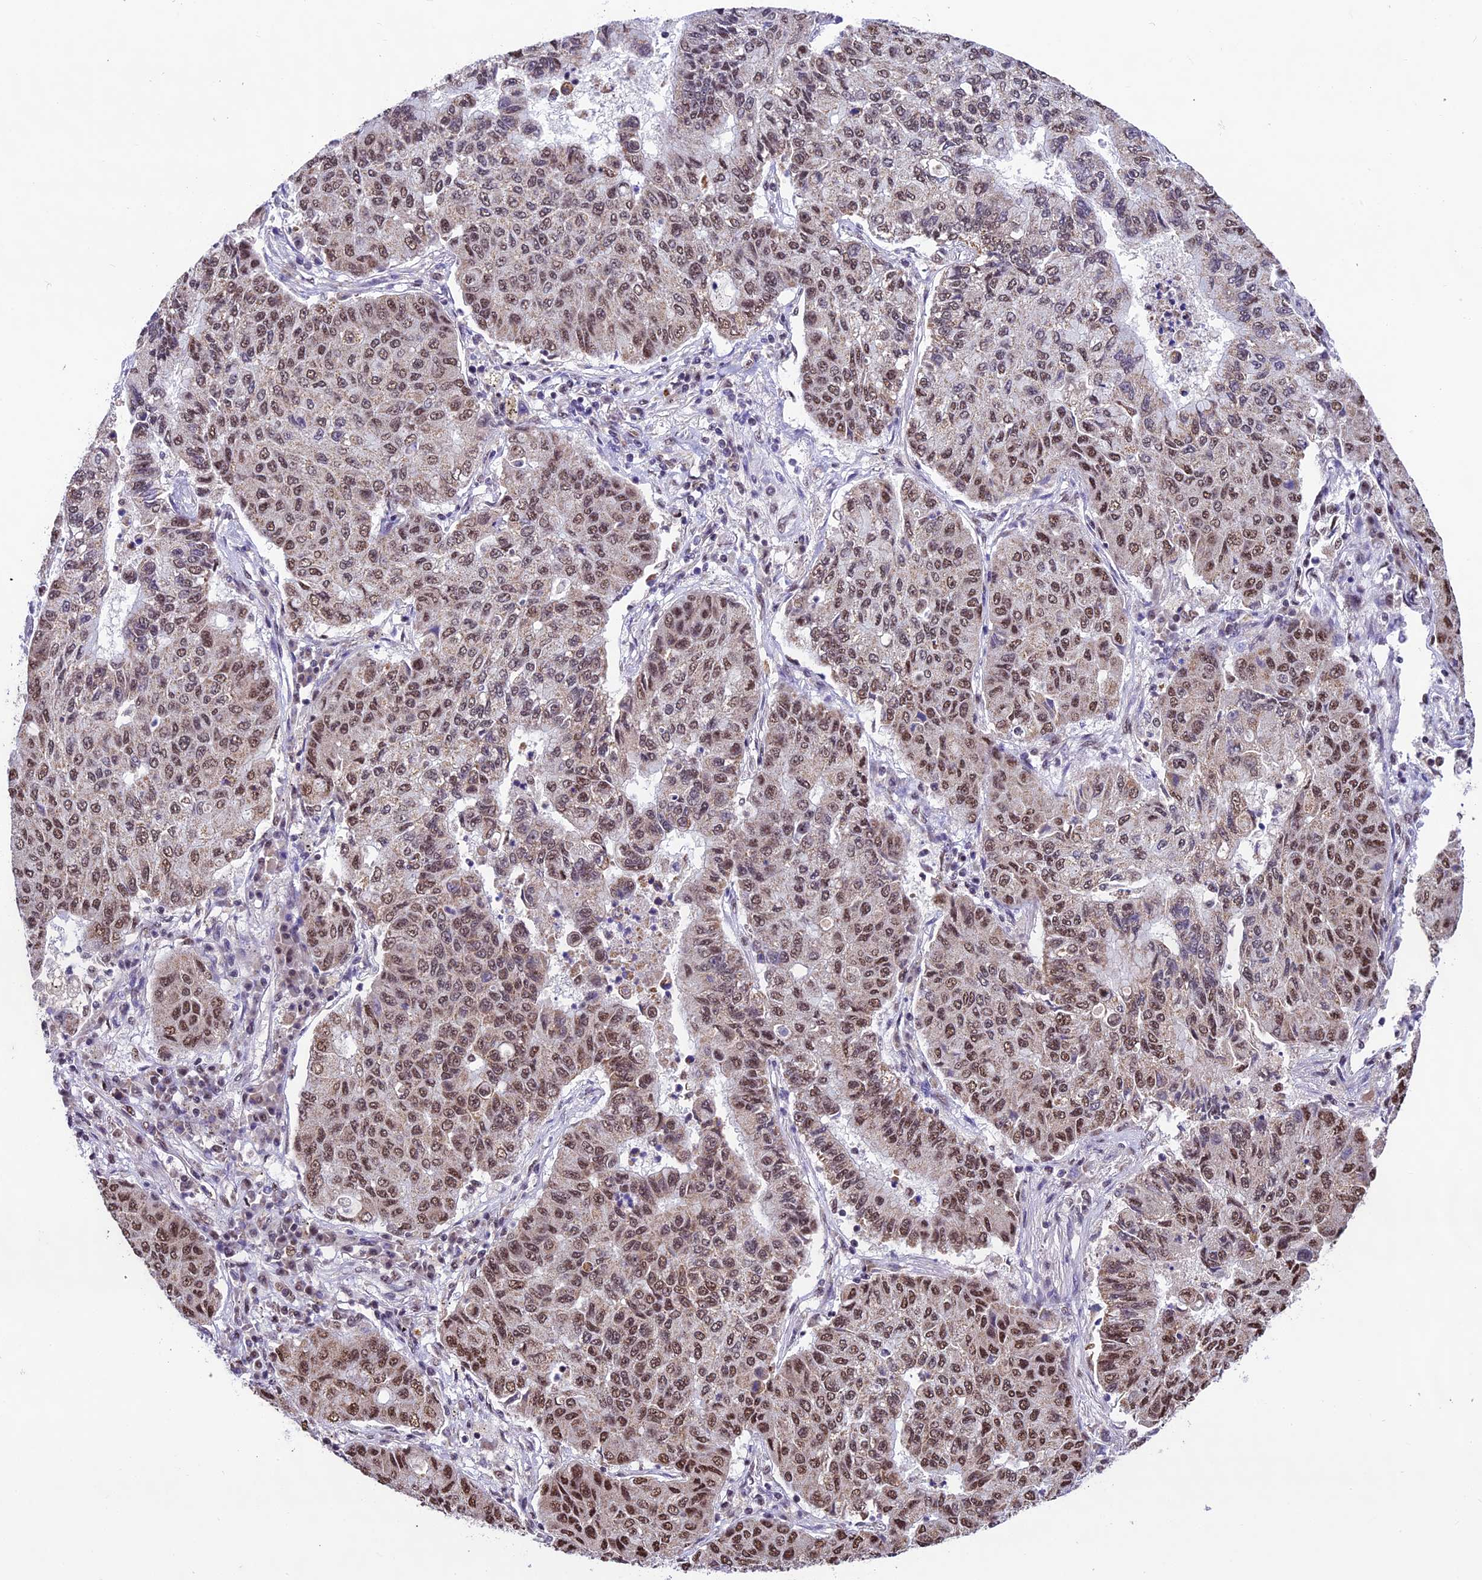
{"staining": {"intensity": "moderate", "quantity": ">75%", "location": "nuclear"}, "tissue": "lung cancer", "cell_type": "Tumor cells", "image_type": "cancer", "snomed": [{"axis": "morphology", "description": "Squamous cell carcinoma, NOS"}, {"axis": "topography", "description": "Lung"}], "caption": "An immunohistochemistry histopathology image of tumor tissue is shown. Protein staining in brown highlights moderate nuclear positivity in lung cancer within tumor cells.", "gene": "CARS2", "patient": {"sex": "male", "age": 74}}